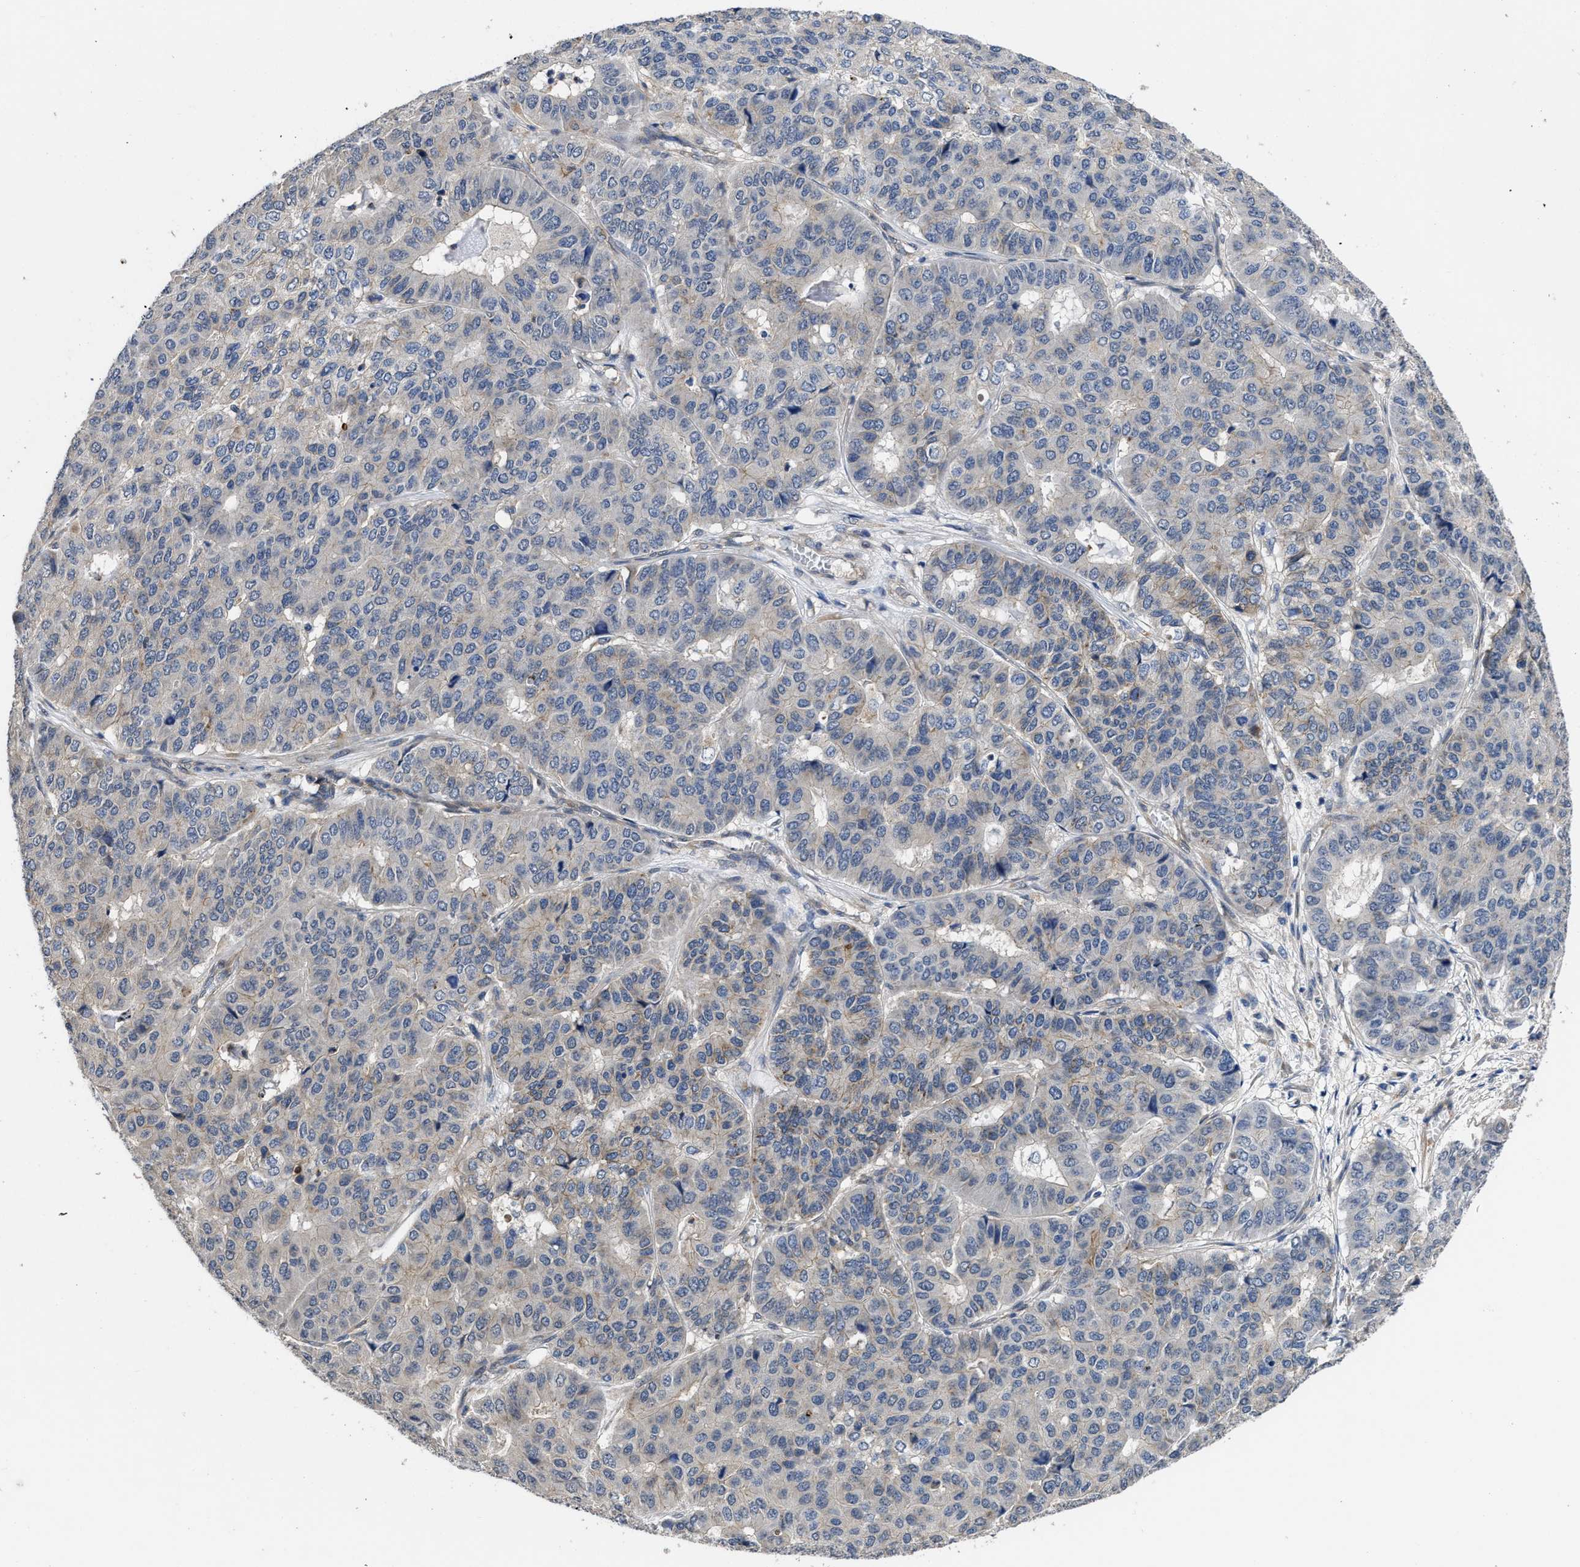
{"staining": {"intensity": "negative", "quantity": "none", "location": "none"}, "tissue": "pancreatic cancer", "cell_type": "Tumor cells", "image_type": "cancer", "snomed": [{"axis": "morphology", "description": "Adenocarcinoma, NOS"}, {"axis": "topography", "description": "Pancreas"}], "caption": "Micrograph shows no protein staining in tumor cells of pancreatic adenocarcinoma tissue.", "gene": "PKD2", "patient": {"sex": "male", "age": 50}}